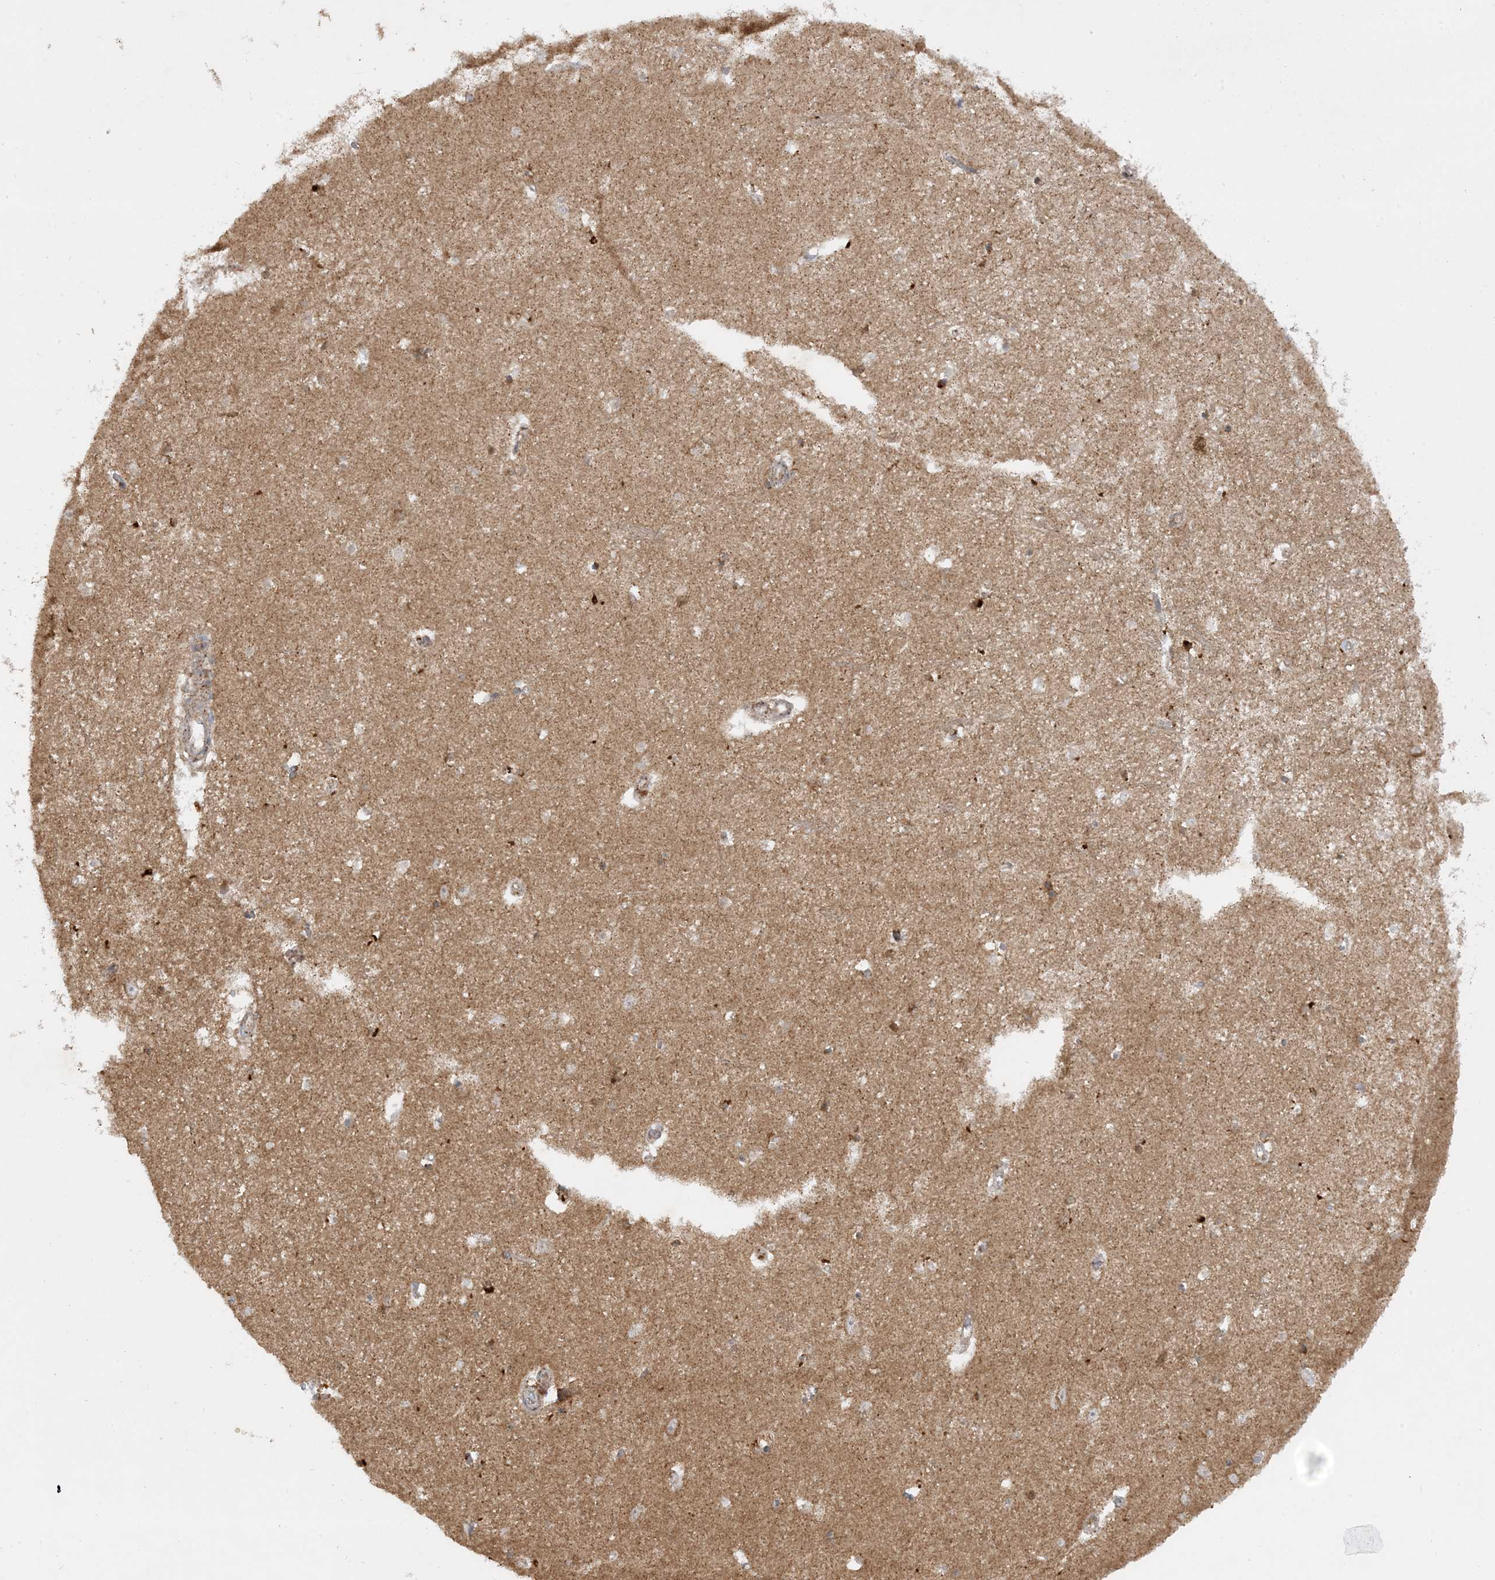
{"staining": {"intensity": "moderate", "quantity": "<25%", "location": "cytoplasmic/membranous"}, "tissue": "hippocampus", "cell_type": "Glial cells", "image_type": "normal", "snomed": [{"axis": "morphology", "description": "Normal tissue, NOS"}, {"axis": "topography", "description": "Hippocampus"}], "caption": "Protein staining shows moderate cytoplasmic/membranous staining in about <25% of glial cells in unremarkable hippocampus.", "gene": "NDUFAF3", "patient": {"sex": "female", "age": 64}}